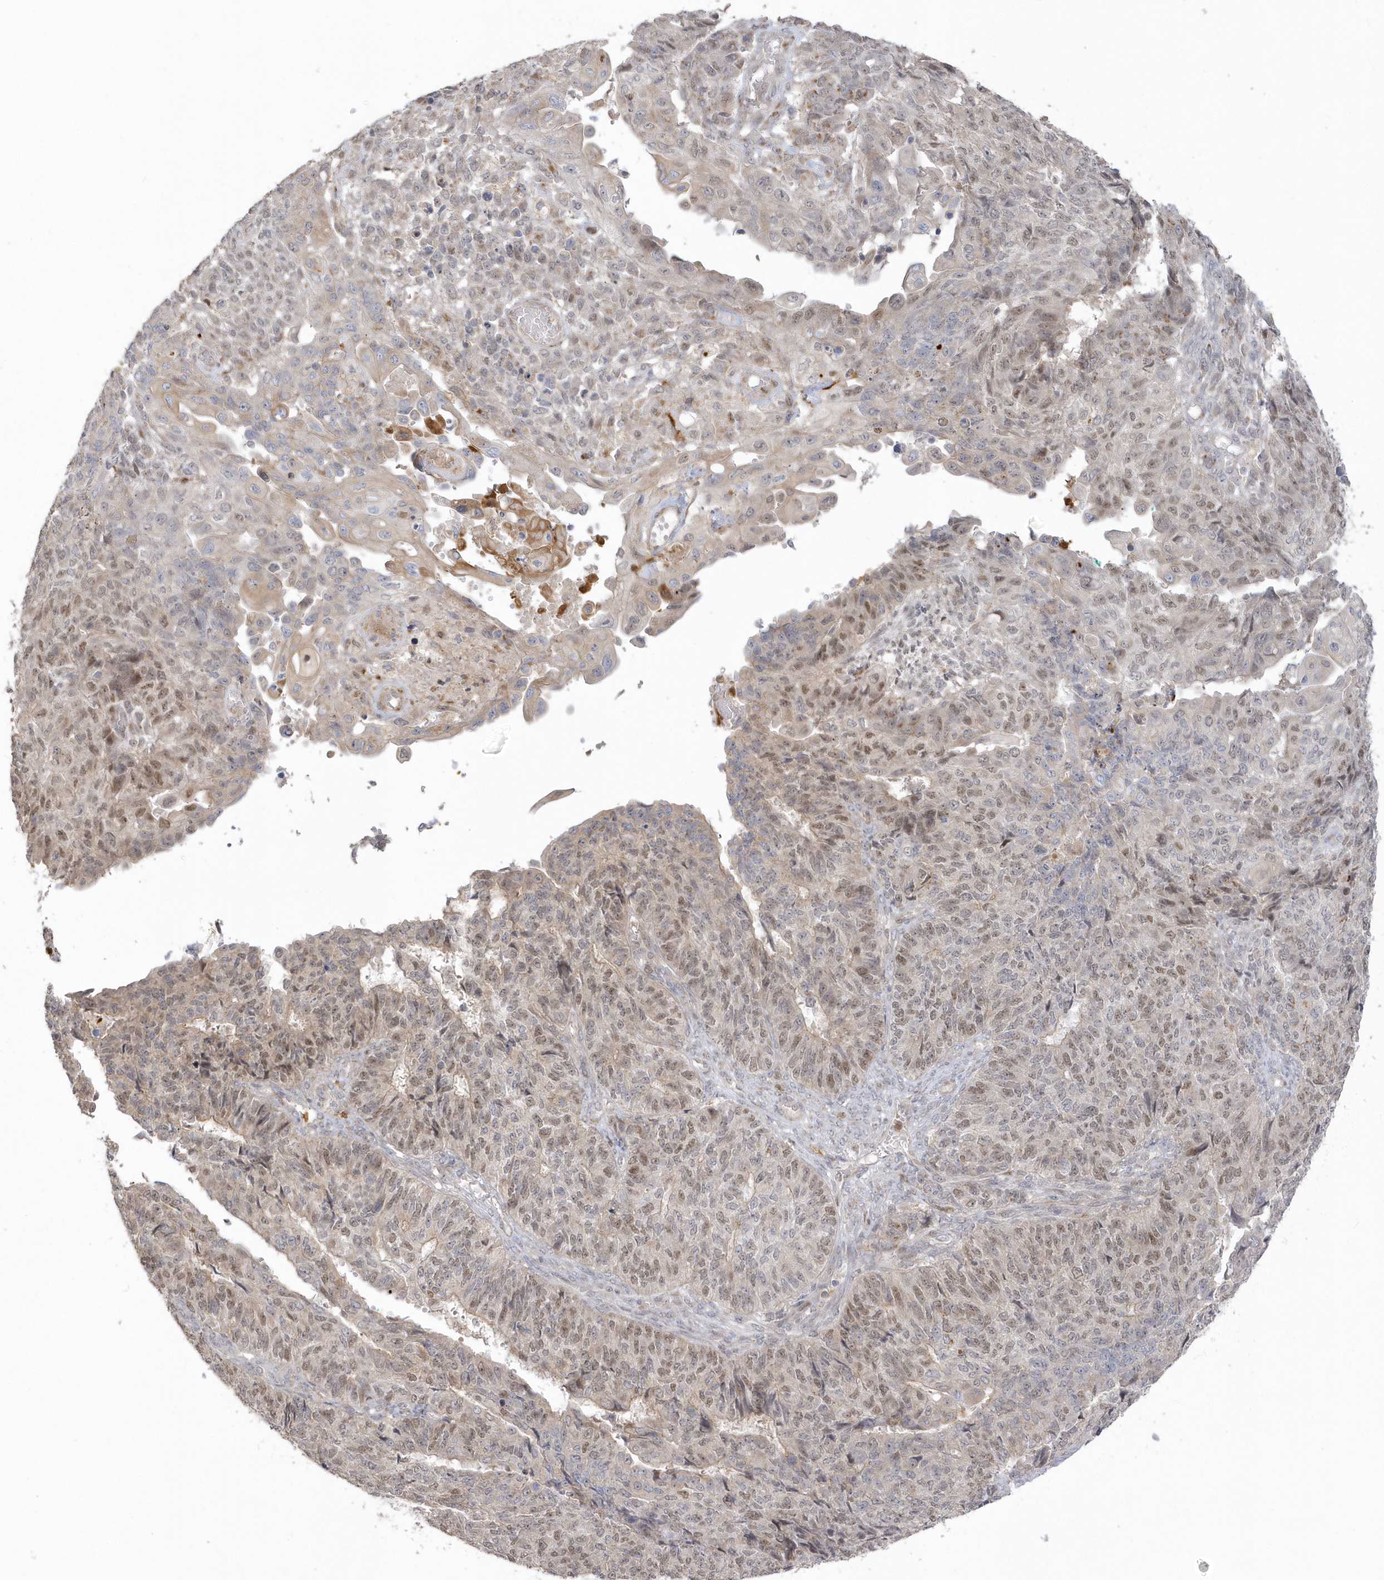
{"staining": {"intensity": "moderate", "quantity": ">75%", "location": "nuclear"}, "tissue": "endometrial cancer", "cell_type": "Tumor cells", "image_type": "cancer", "snomed": [{"axis": "morphology", "description": "Adenocarcinoma, NOS"}, {"axis": "topography", "description": "Endometrium"}], "caption": "About >75% of tumor cells in human endometrial adenocarcinoma demonstrate moderate nuclear protein staining as visualized by brown immunohistochemical staining.", "gene": "NAF1", "patient": {"sex": "female", "age": 32}}